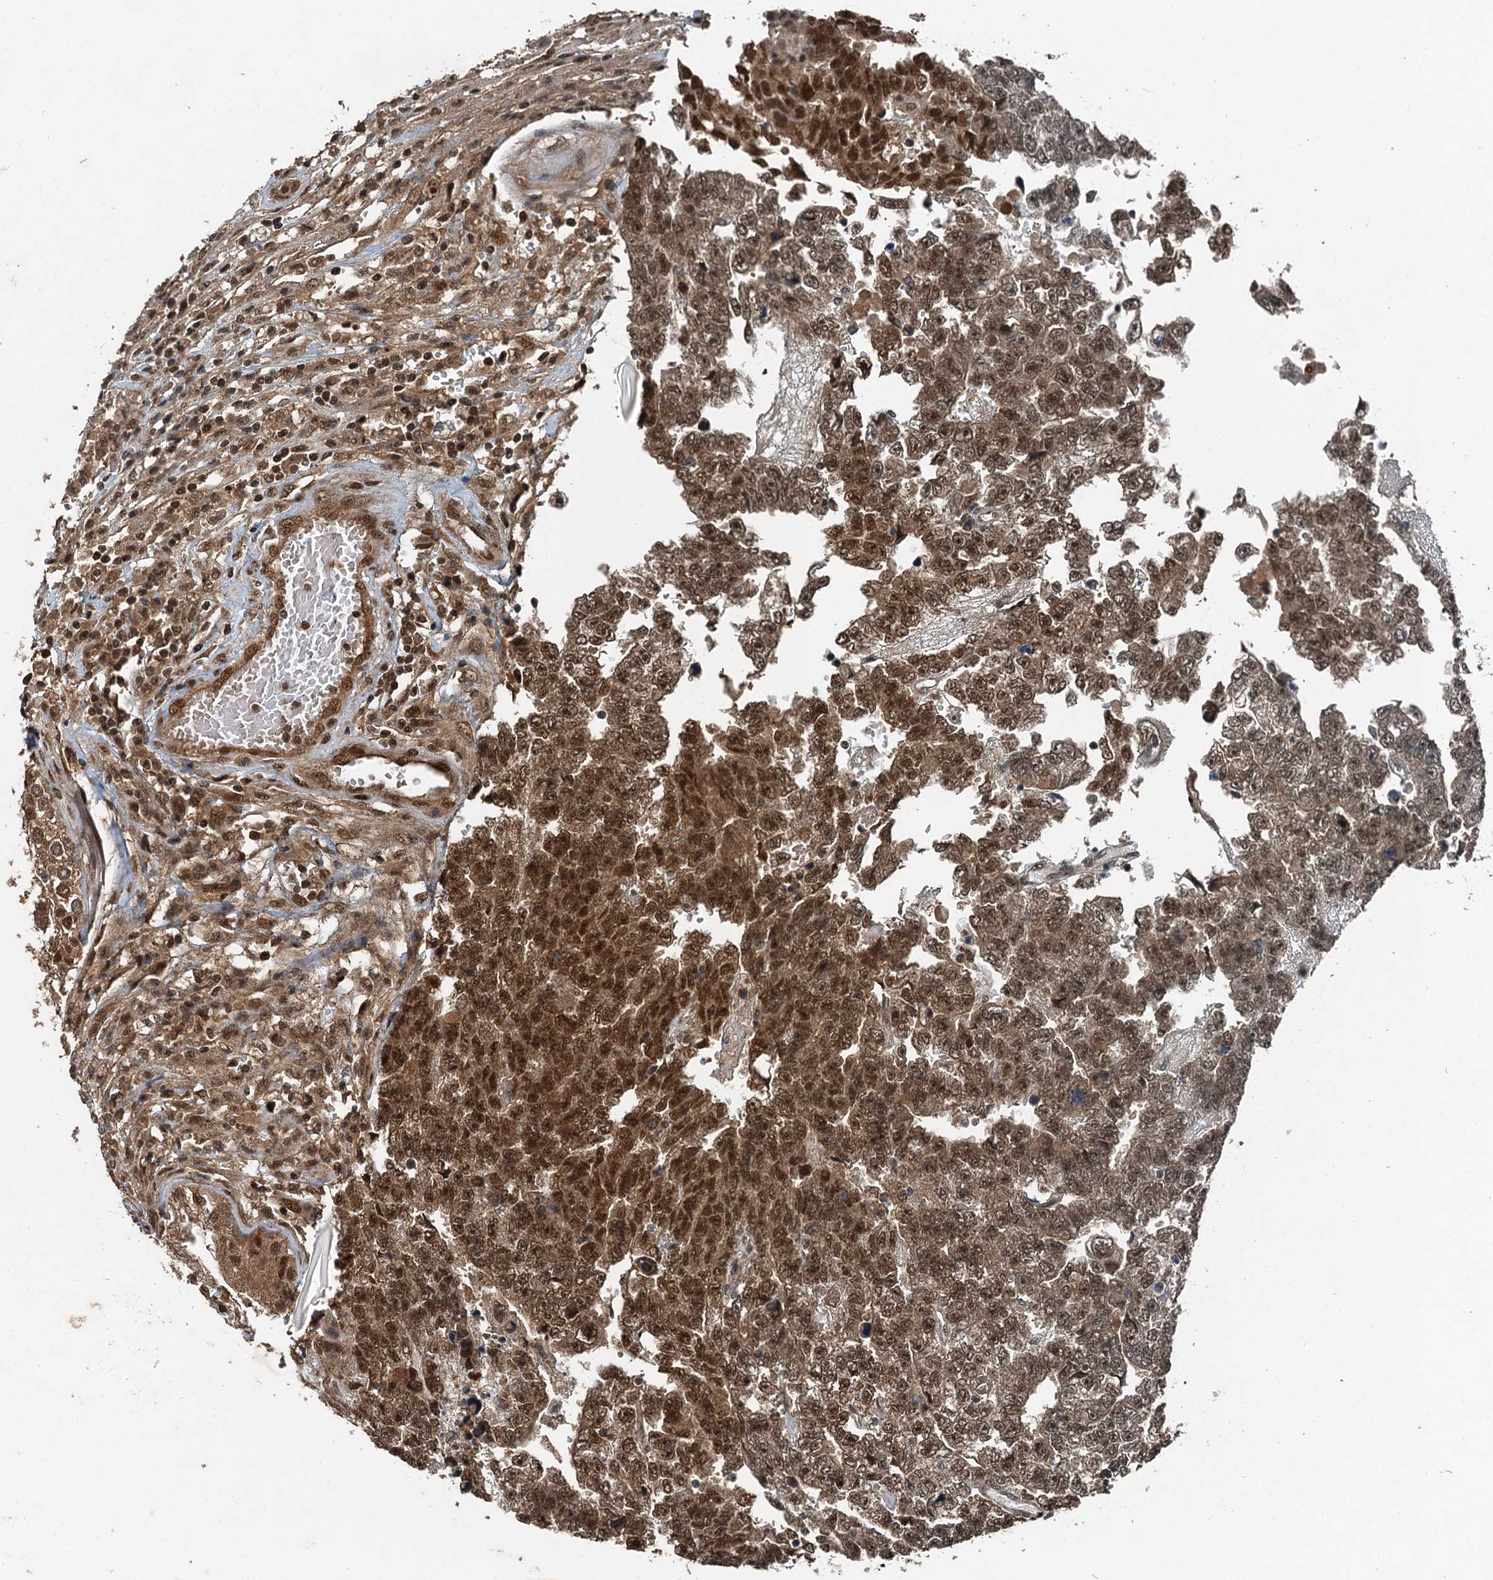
{"staining": {"intensity": "strong", "quantity": ">75%", "location": "nuclear"}, "tissue": "testis cancer", "cell_type": "Tumor cells", "image_type": "cancer", "snomed": [{"axis": "morphology", "description": "Carcinoma, Embryonal, NOS"}, {"axis": "topography", "description": "Testis"}], "caption": "Tumor cells reveal high levels of strong nuclear expression in about >75% of cells in human embryonal carcinoma (testis). The staining was performed using DAB (3,3'-diaminobenzidine), with brown indicating positive protein expression. Nuclei are stained blue with hematoxylin.", "gene": "UBXN6", "patient": {"sex": "male", "age": 25}}